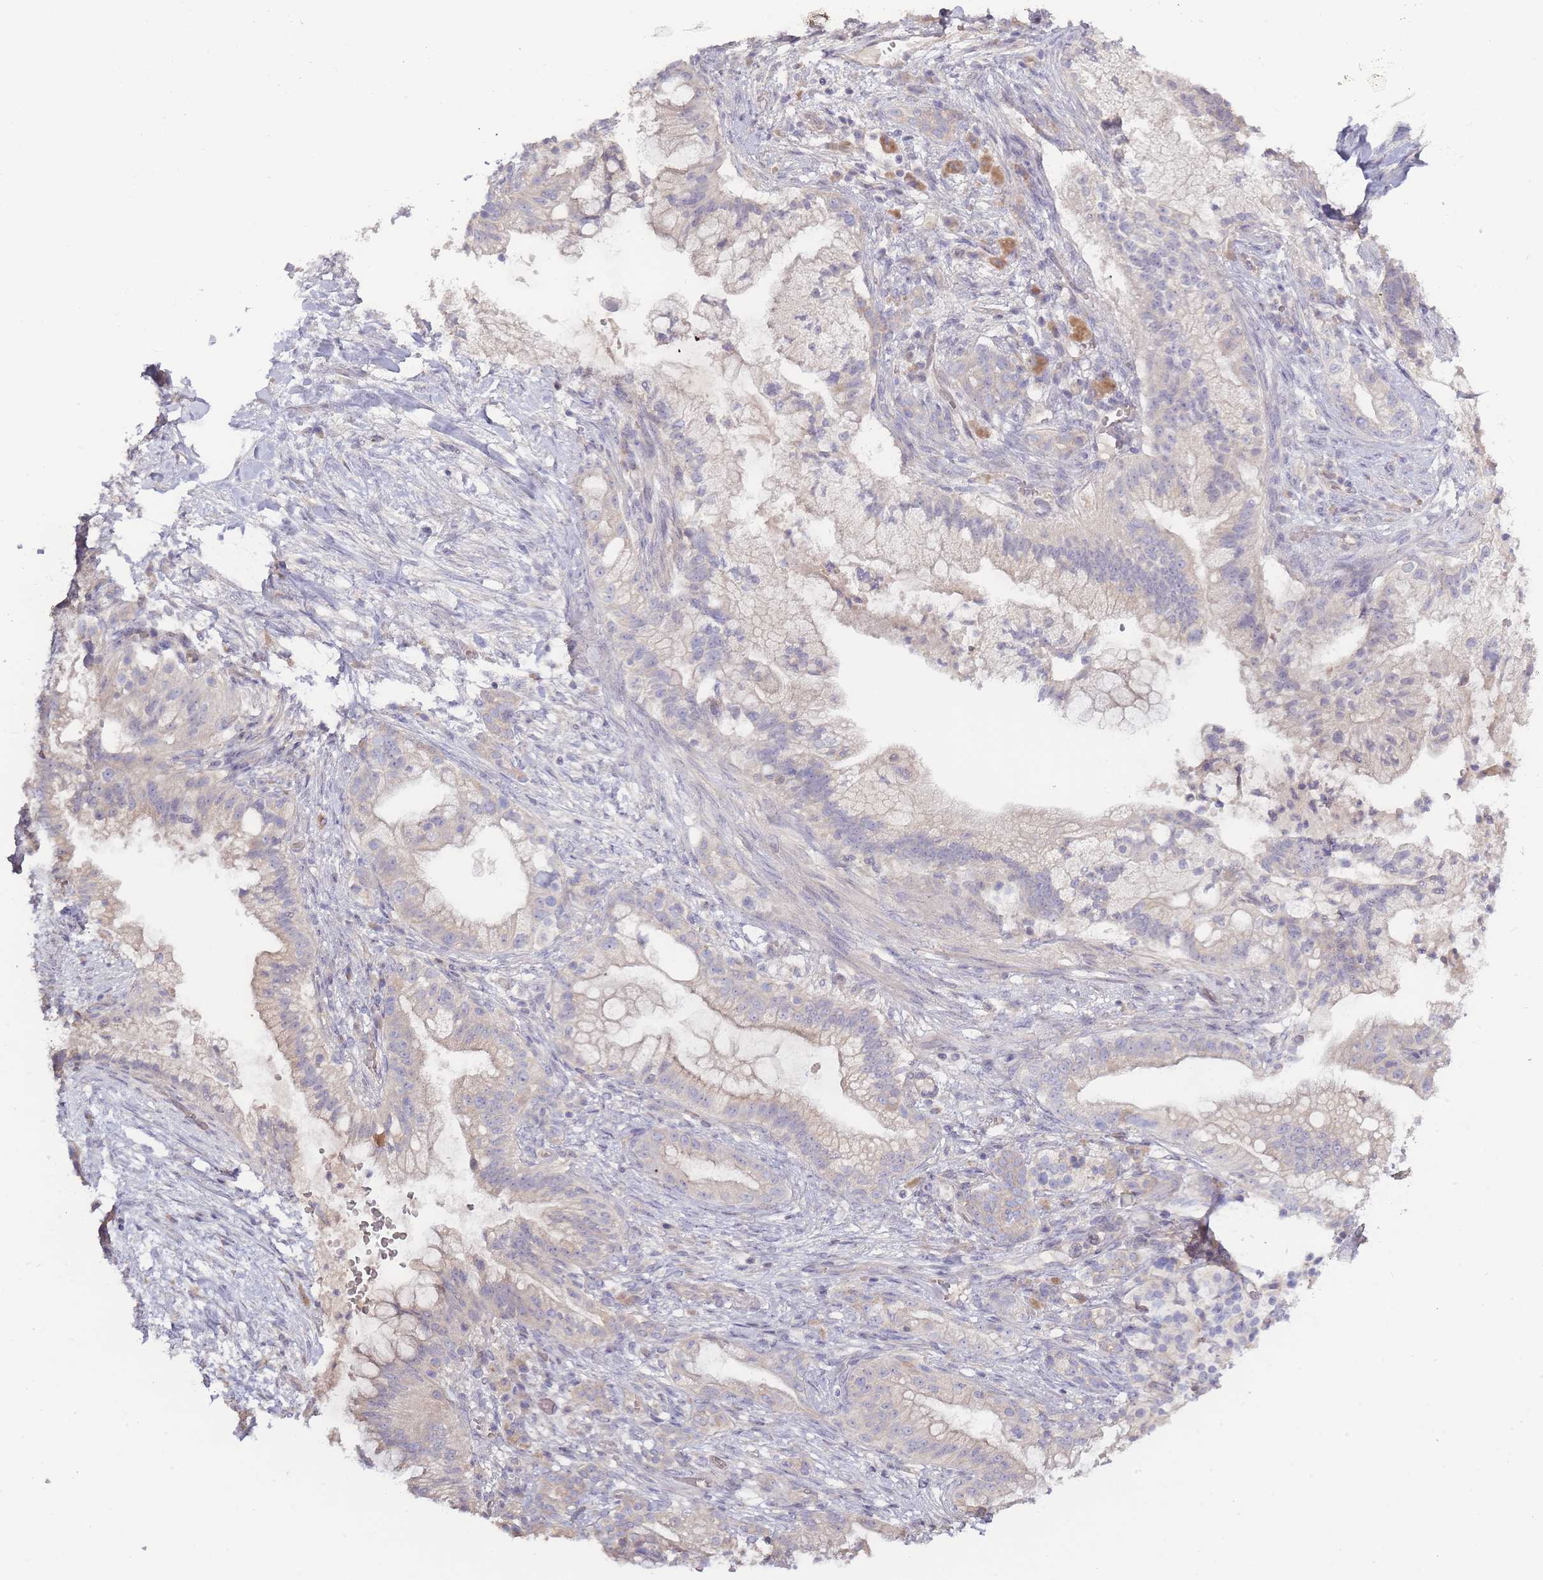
{"staining": {"intensity": "negative", "quantity": "none", "location": "none"}, "tissue": "pancreatic cancer", "cell_type": "Tumor cells", "image_type": "cancer", "snomed": [{"axis": "morphology", "description": "Adenocarcinoma, NOS"}, {"axis": "topography", "description": "Pancreas"}], "caption": "This is a micrograph of immunohistochemistry staining of adenocarcinoma (pancreatic), which shows no expression in tumor cells. Brightfield microscopy of IHC stained with DAB (3,3'-diaminobenzidine) (brown) and hematoxylin (blue), captured at high magnification.", "gene": "SPHKAP", "patient": {"sex": "male", "age": 44}}